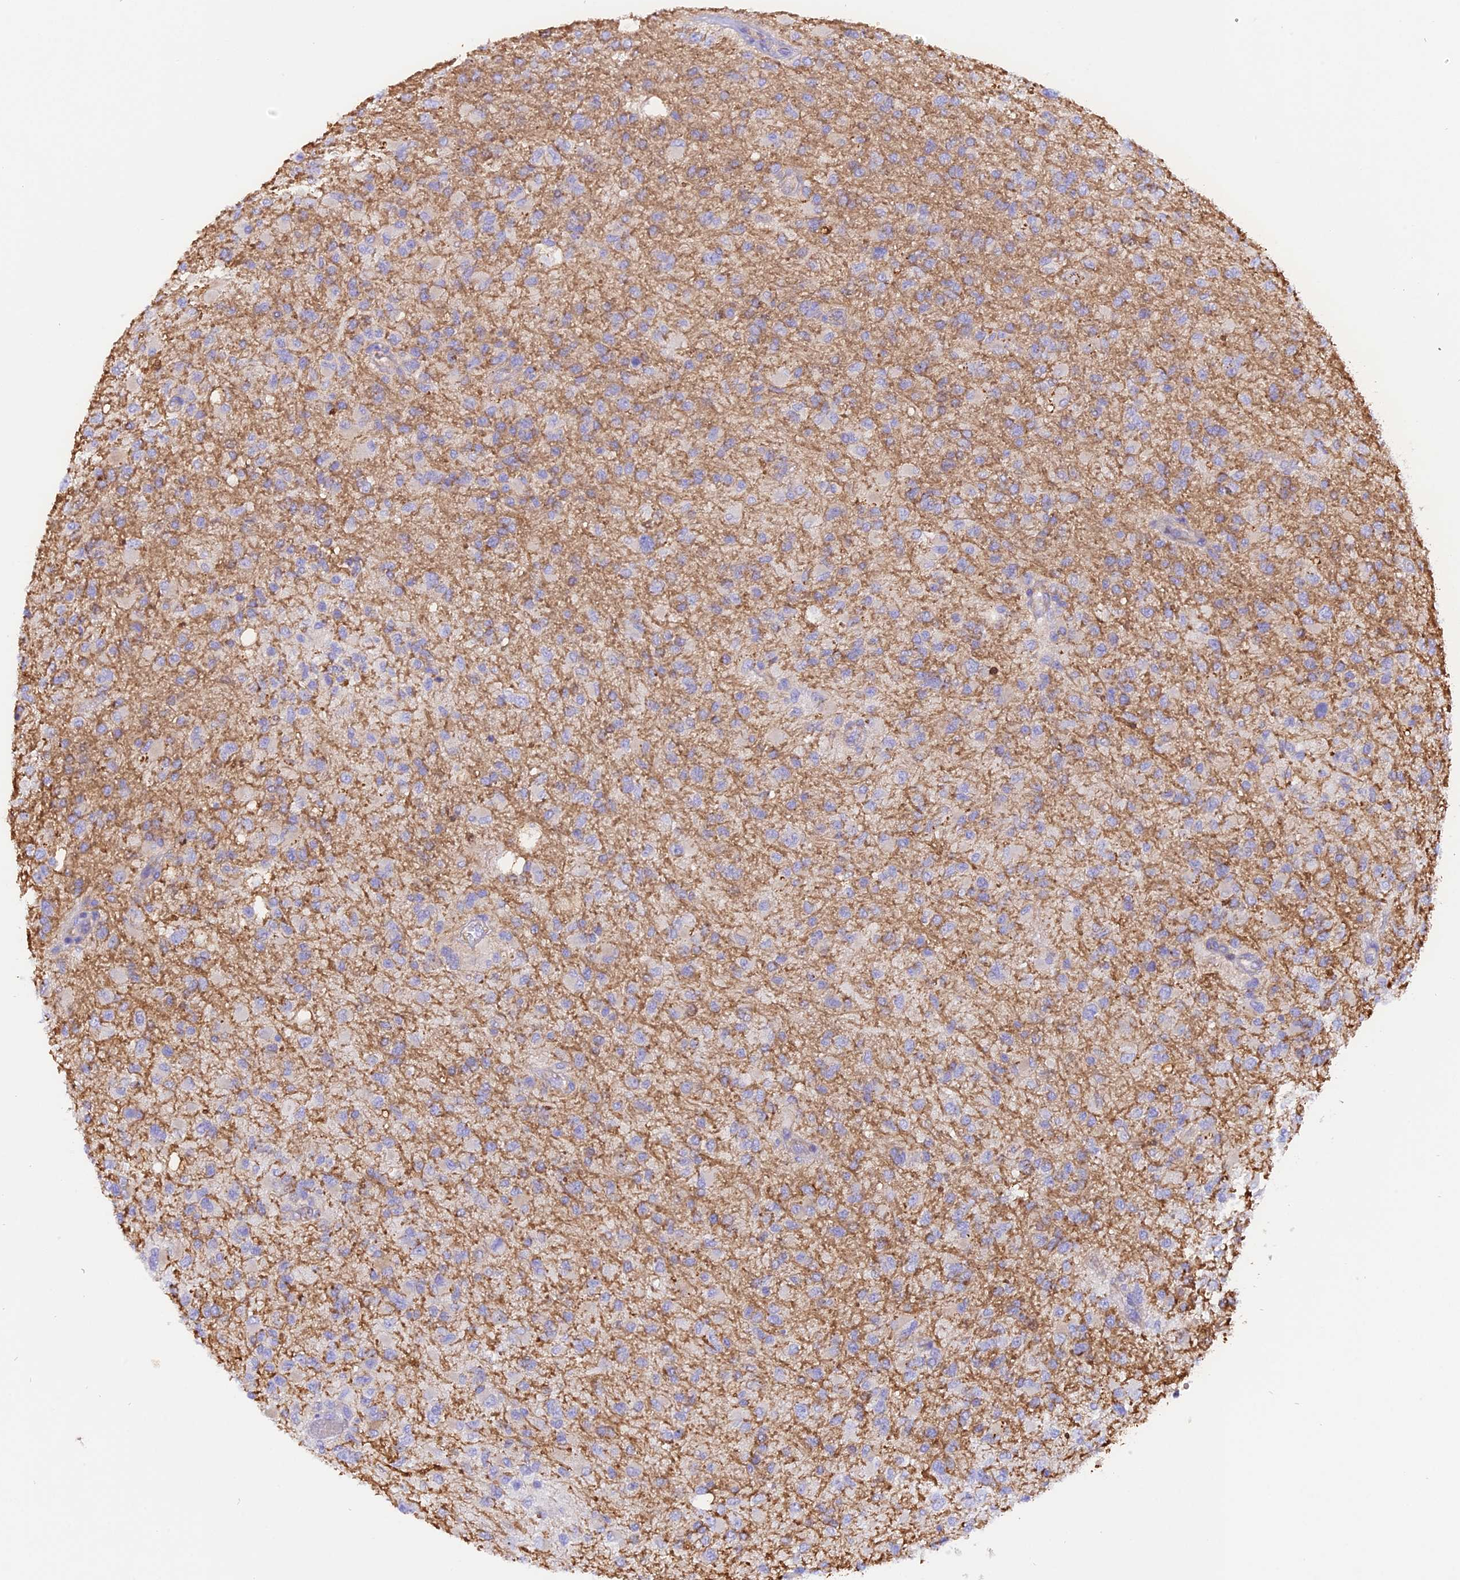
{"staining": {"intensity": "weak", "quantity": "25%-75%", "location": "cytoplasmic/membranous"}, "tissue": "glioma", "cell_type": "Tumor cells", "image_type": "cancer", "snomed": [{"axis": "morphology", "description": "Glioma, malignant, High grade"}, {"axis": "topography", "description": "Brain"}], "caption": "Immunohistochemical staining of glioma demonstrates low levels of weak cytoplasmic/membranous protein positivity in approximately 25%-75% of tumor cells.", "gene": "FAM193A", "patient": {"sex": "female", "age": 74}}